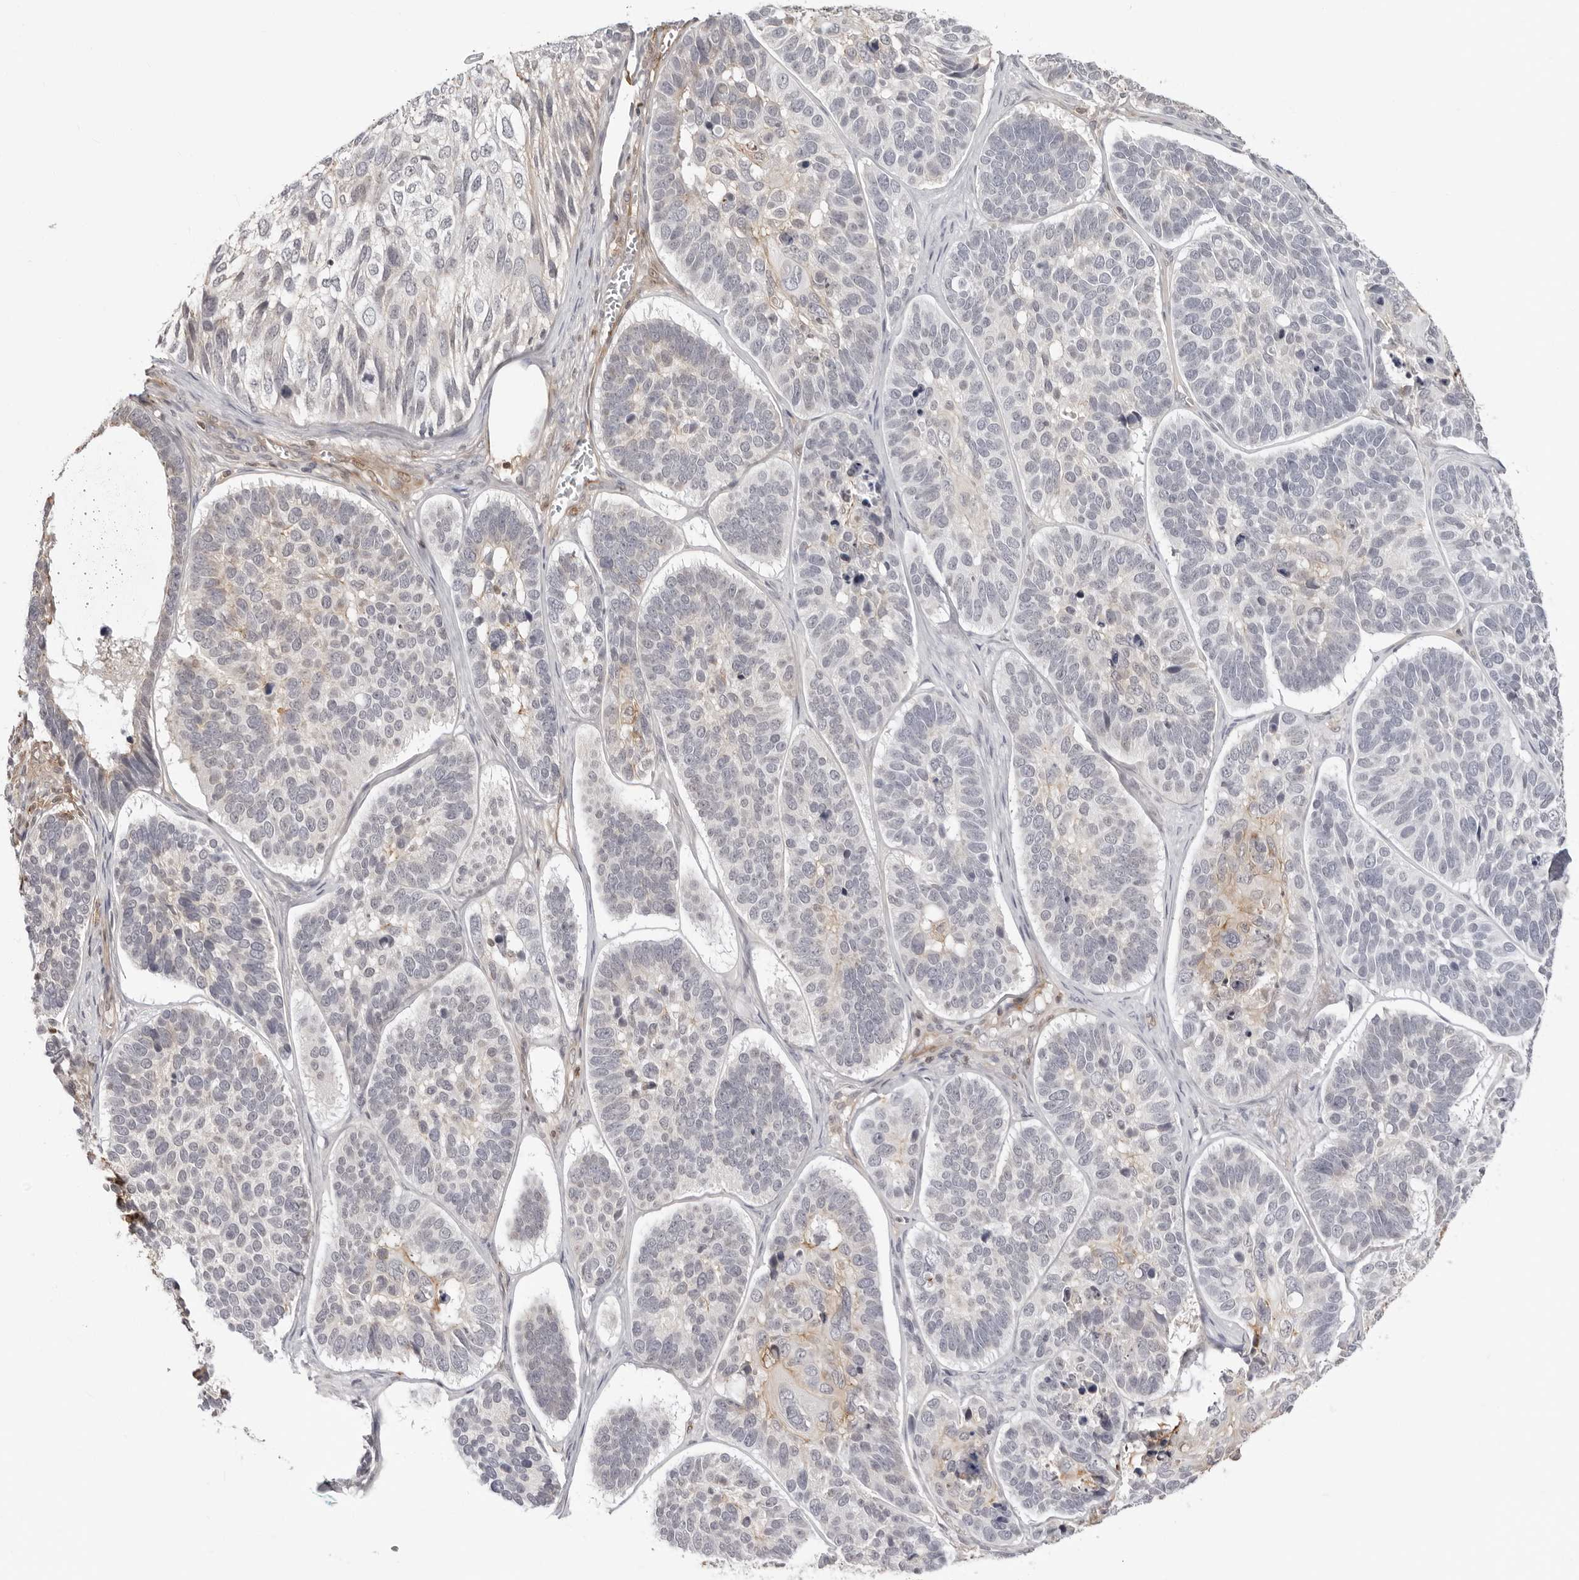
{"staining": {"intensity": "negative", "quantity": "none", "location": "none"}, "tissue": "skin cancer", "cell_type": "Tumor cells", "image_type": "cancer", "snomed": [{"axis": "morphology", "description": "Basal cell carcinoma"}, {"axis": "topography", "description": "Skin"}], "caption": "Immunohistochemistry photomicrograph of skin cancer (basal cell carcinoma) stained for a protein (brown), which demonstrates no staining in tumor cells.", "gene": "UNK", "patient": {"sex": "male", "age": 62}}